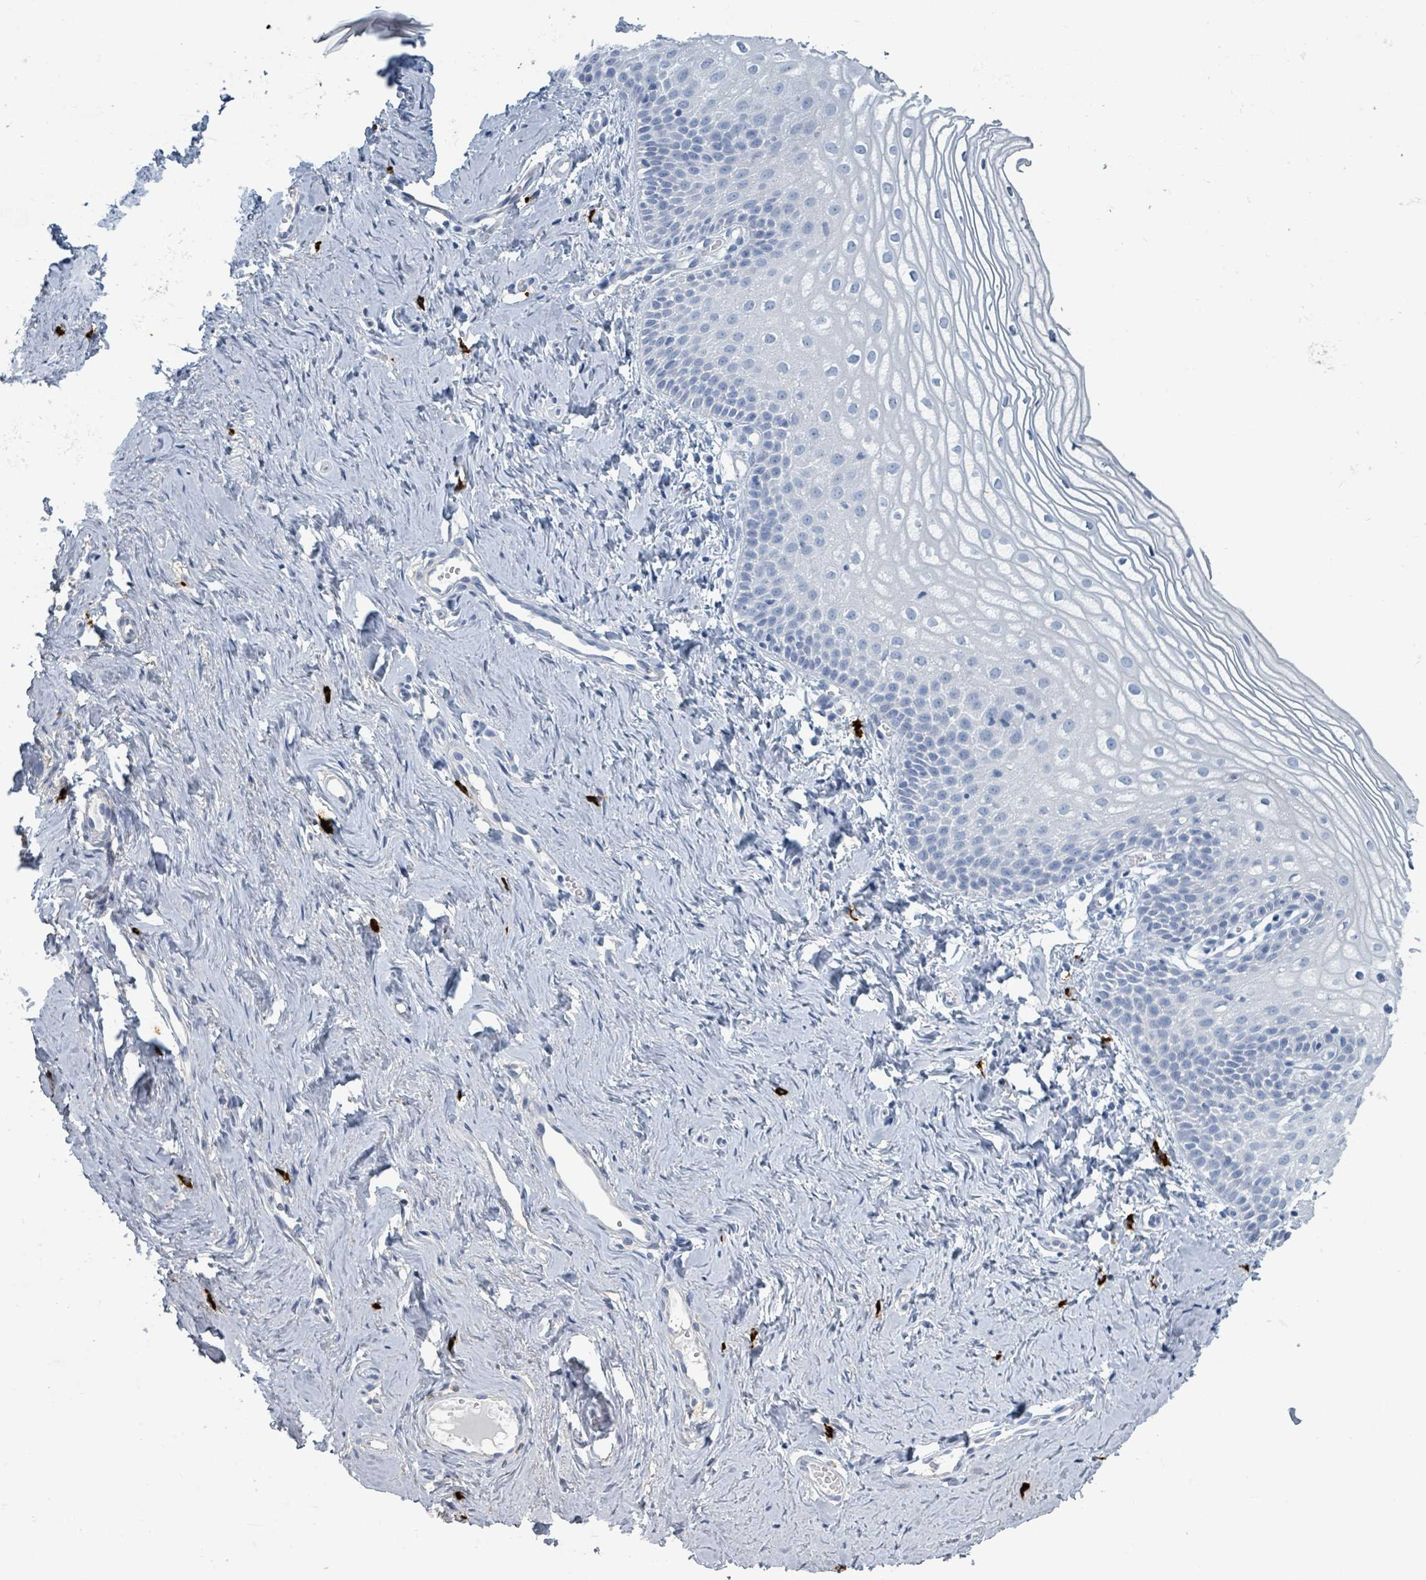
{"staining": {"intensity": "negative", "quantity": "none", "location": "none"}, "tissue": "vagina", "cell_type": "Squamous epithelial cells", "image_type": "normal", "snomed": [{"axis": "morphology", "description": "Normal tissue, NOS"}, {"axis": "topography", "description": "Vagina"}], "caption": "Squamous epithelial cells show no significant protein staining in benign vagina. Brightfield microscopy of IHC stained with DAB (3,3'-diaminobenzidine) (brown) and hematoxylin (blue), captured at high magnification.", "gene": "VPS13D", "patient": {"sex": "female", "age": 56}}